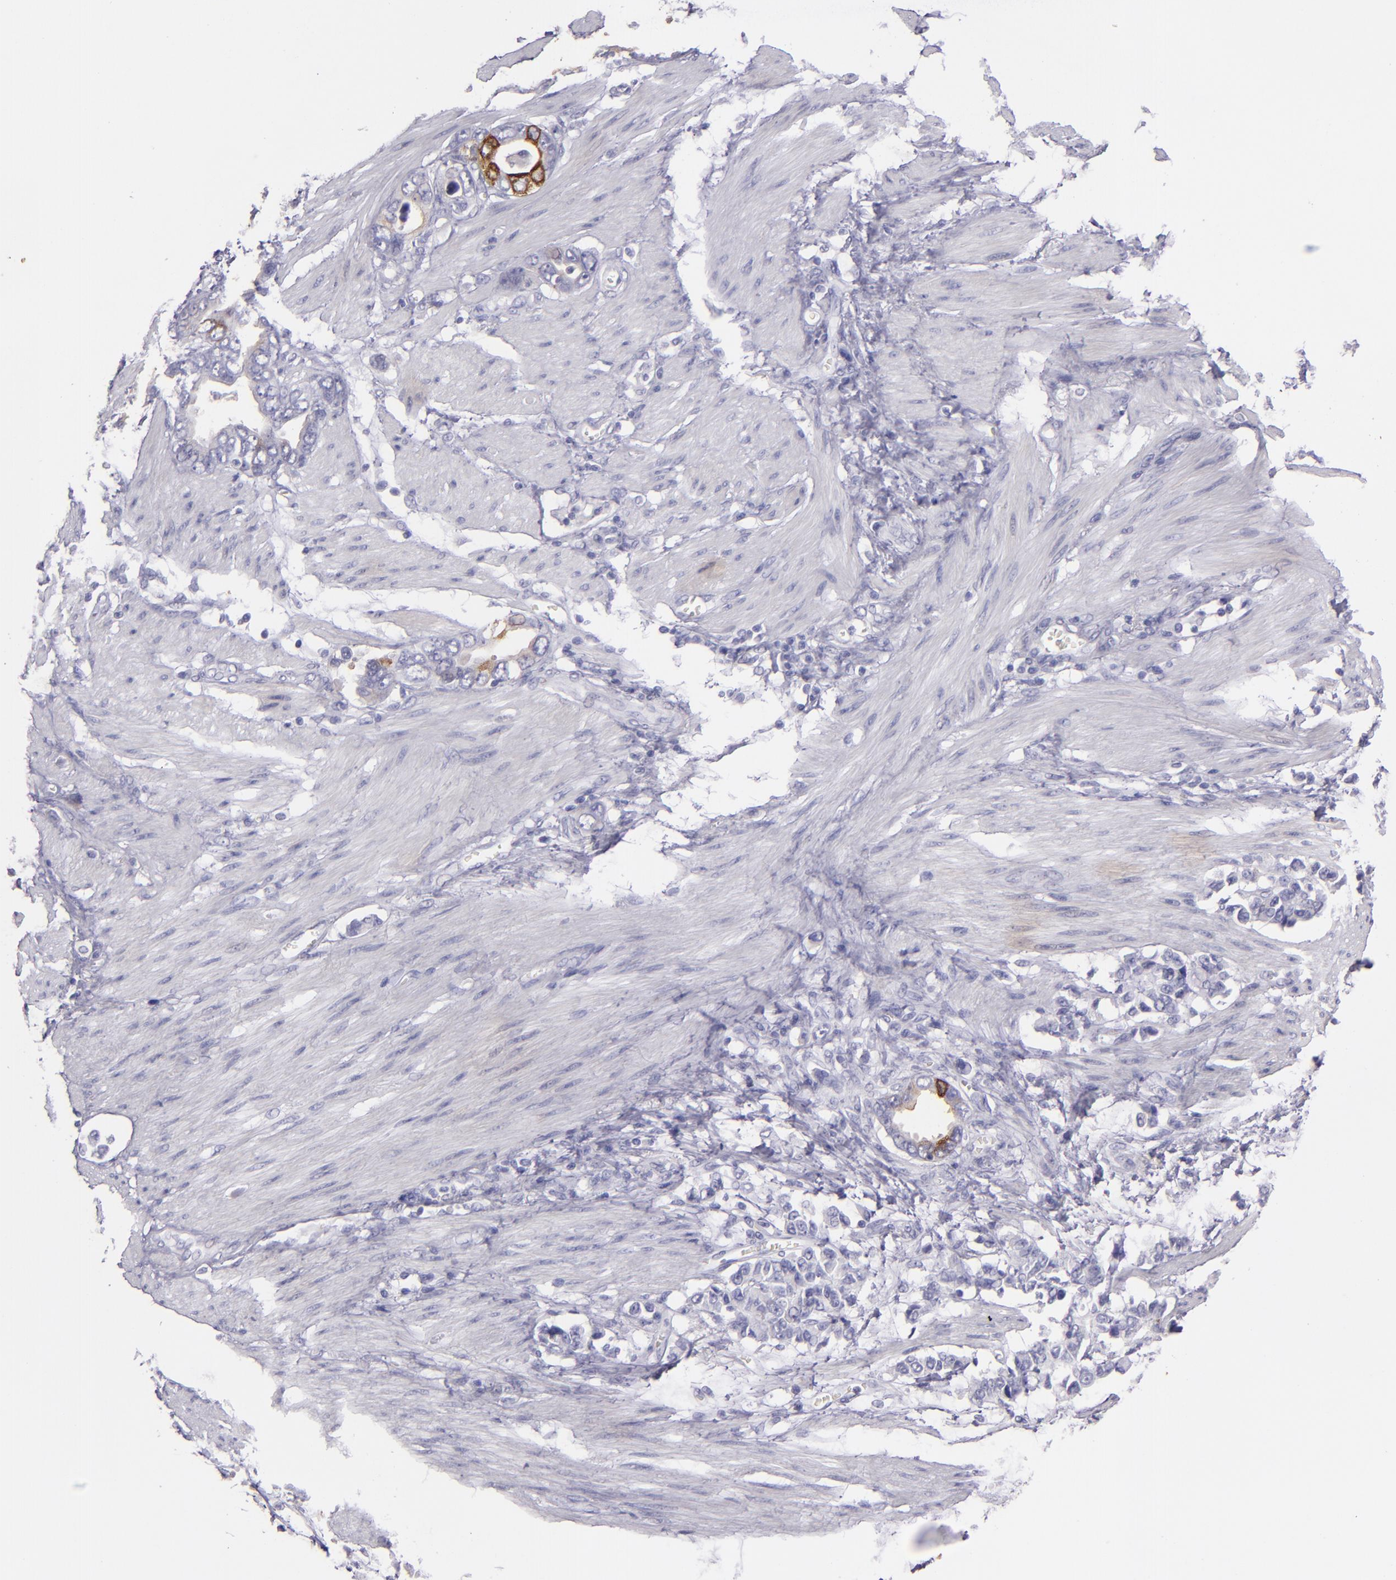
{"staining": {"intensity": "moderate", "quantity": "<25%", "location": "cytoplasmic/membranous"}, "tissue": "stomach cancer", "cell_type": "Tumor cells", "image_type": "cancer", "snomed": [{"axis": "morphology", "description": "Adenocarcinoma, NOS"}, {"axis": "topography", "description": "Stomach"}], "caption": "Stomach cancer tissue exhibits moderate cytoplasmic/membranous positivity in about <25% of tumor cells", "gene": "MUC5AC", "patient": {"sex": "male", "age": 78}}